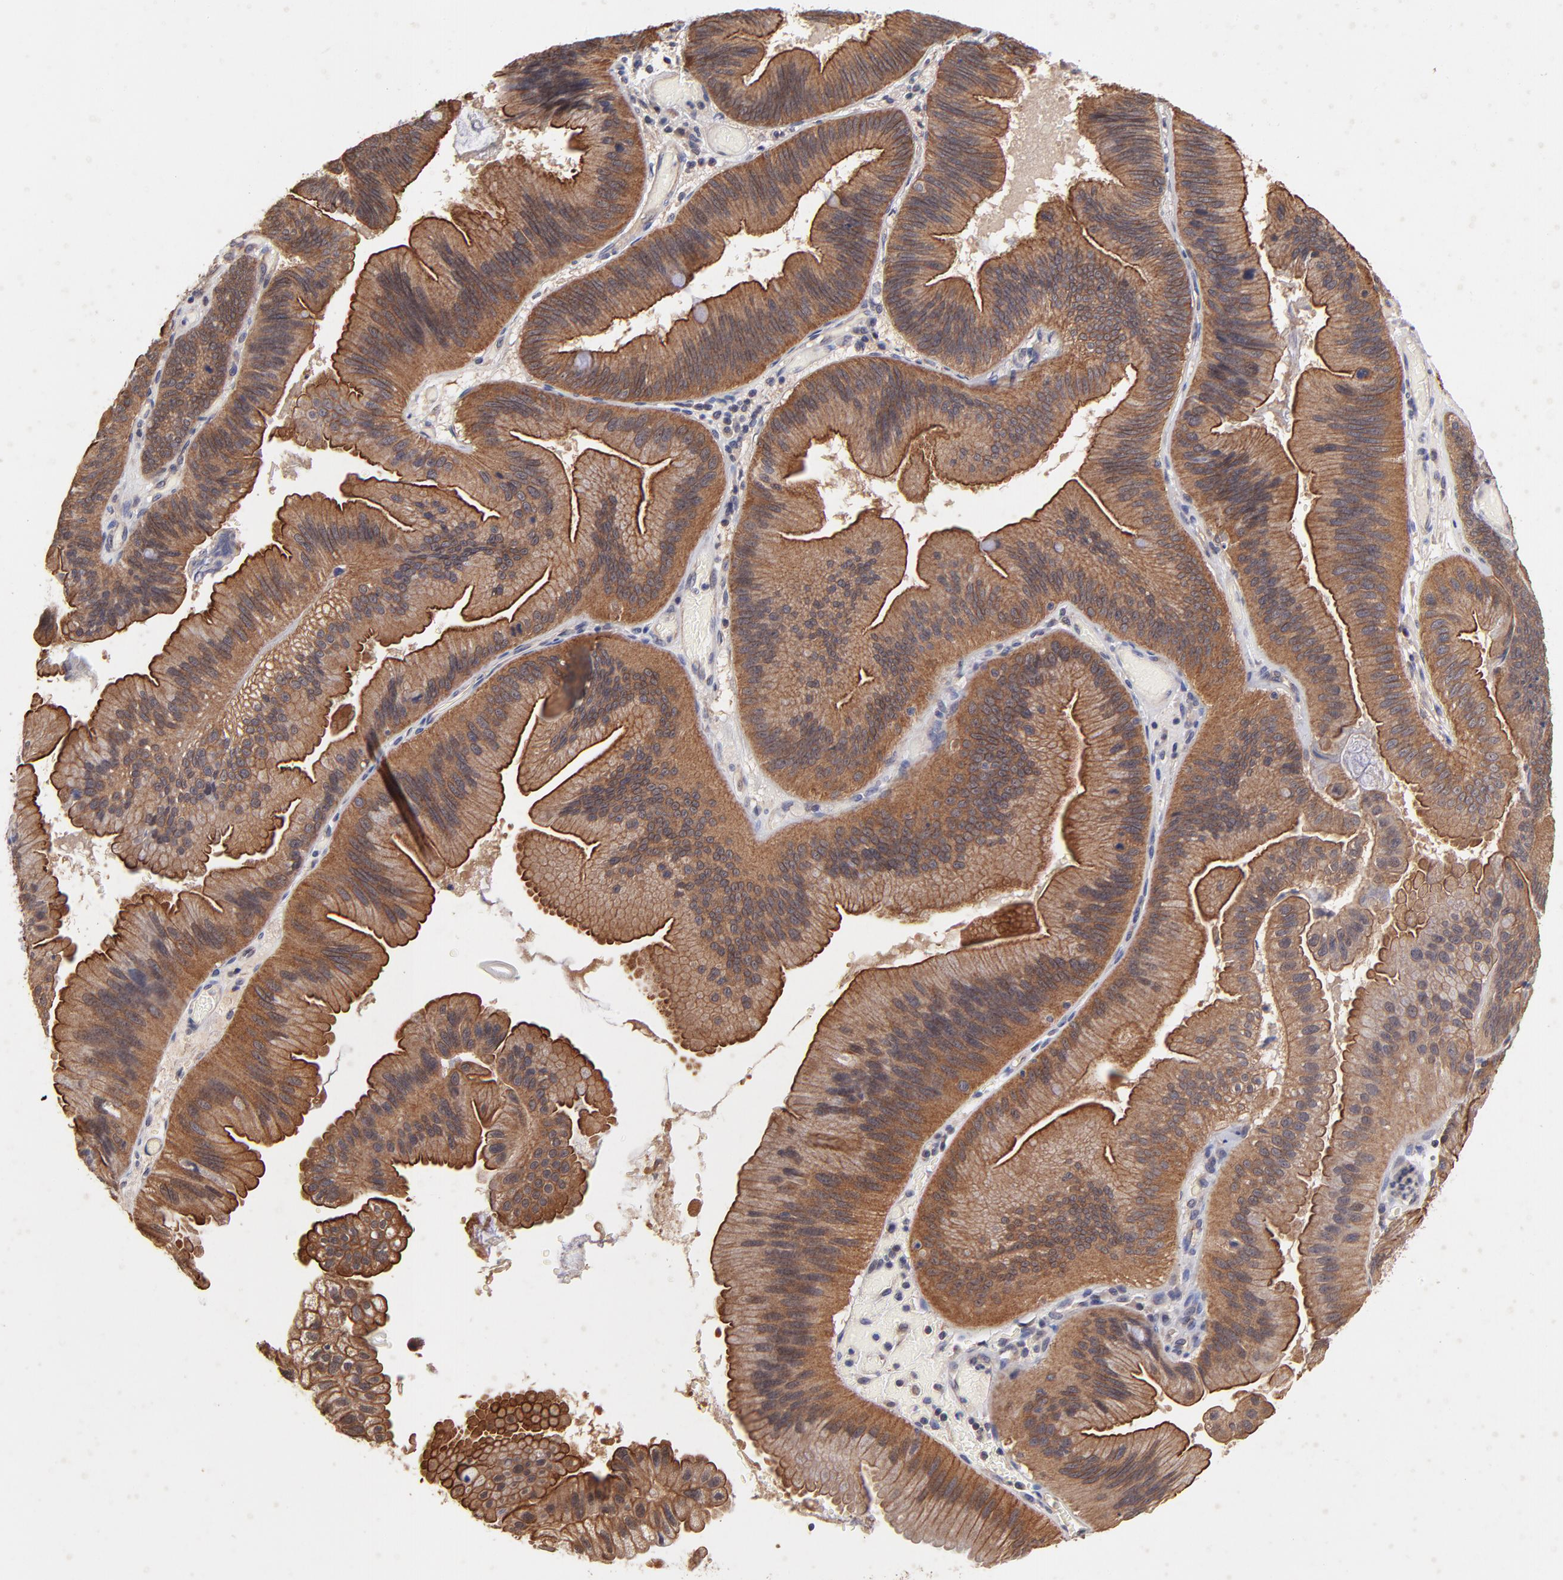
{"staining": {"intensity": "strong", "quantity": ">75%", "location": "cytoplasmic/membranous"}, "tissue": "pancreatic cancer", "cell_type": "Tumor cells", "image_type": "cancer", "snomed": [{"axis": "morphology", "description": "Adenocarcinoma, NOS"}, {"axis": "topography", "description": "Pancreas"}], "caption": "Immunohistochemical staining of human pancreatic cancer demonstrates high levels of strong cytoplasmic/membranous staining in approximately >75% of tumor cells.", "gene": "STAP2", "patient": {"sex": "male", "age": 82}}